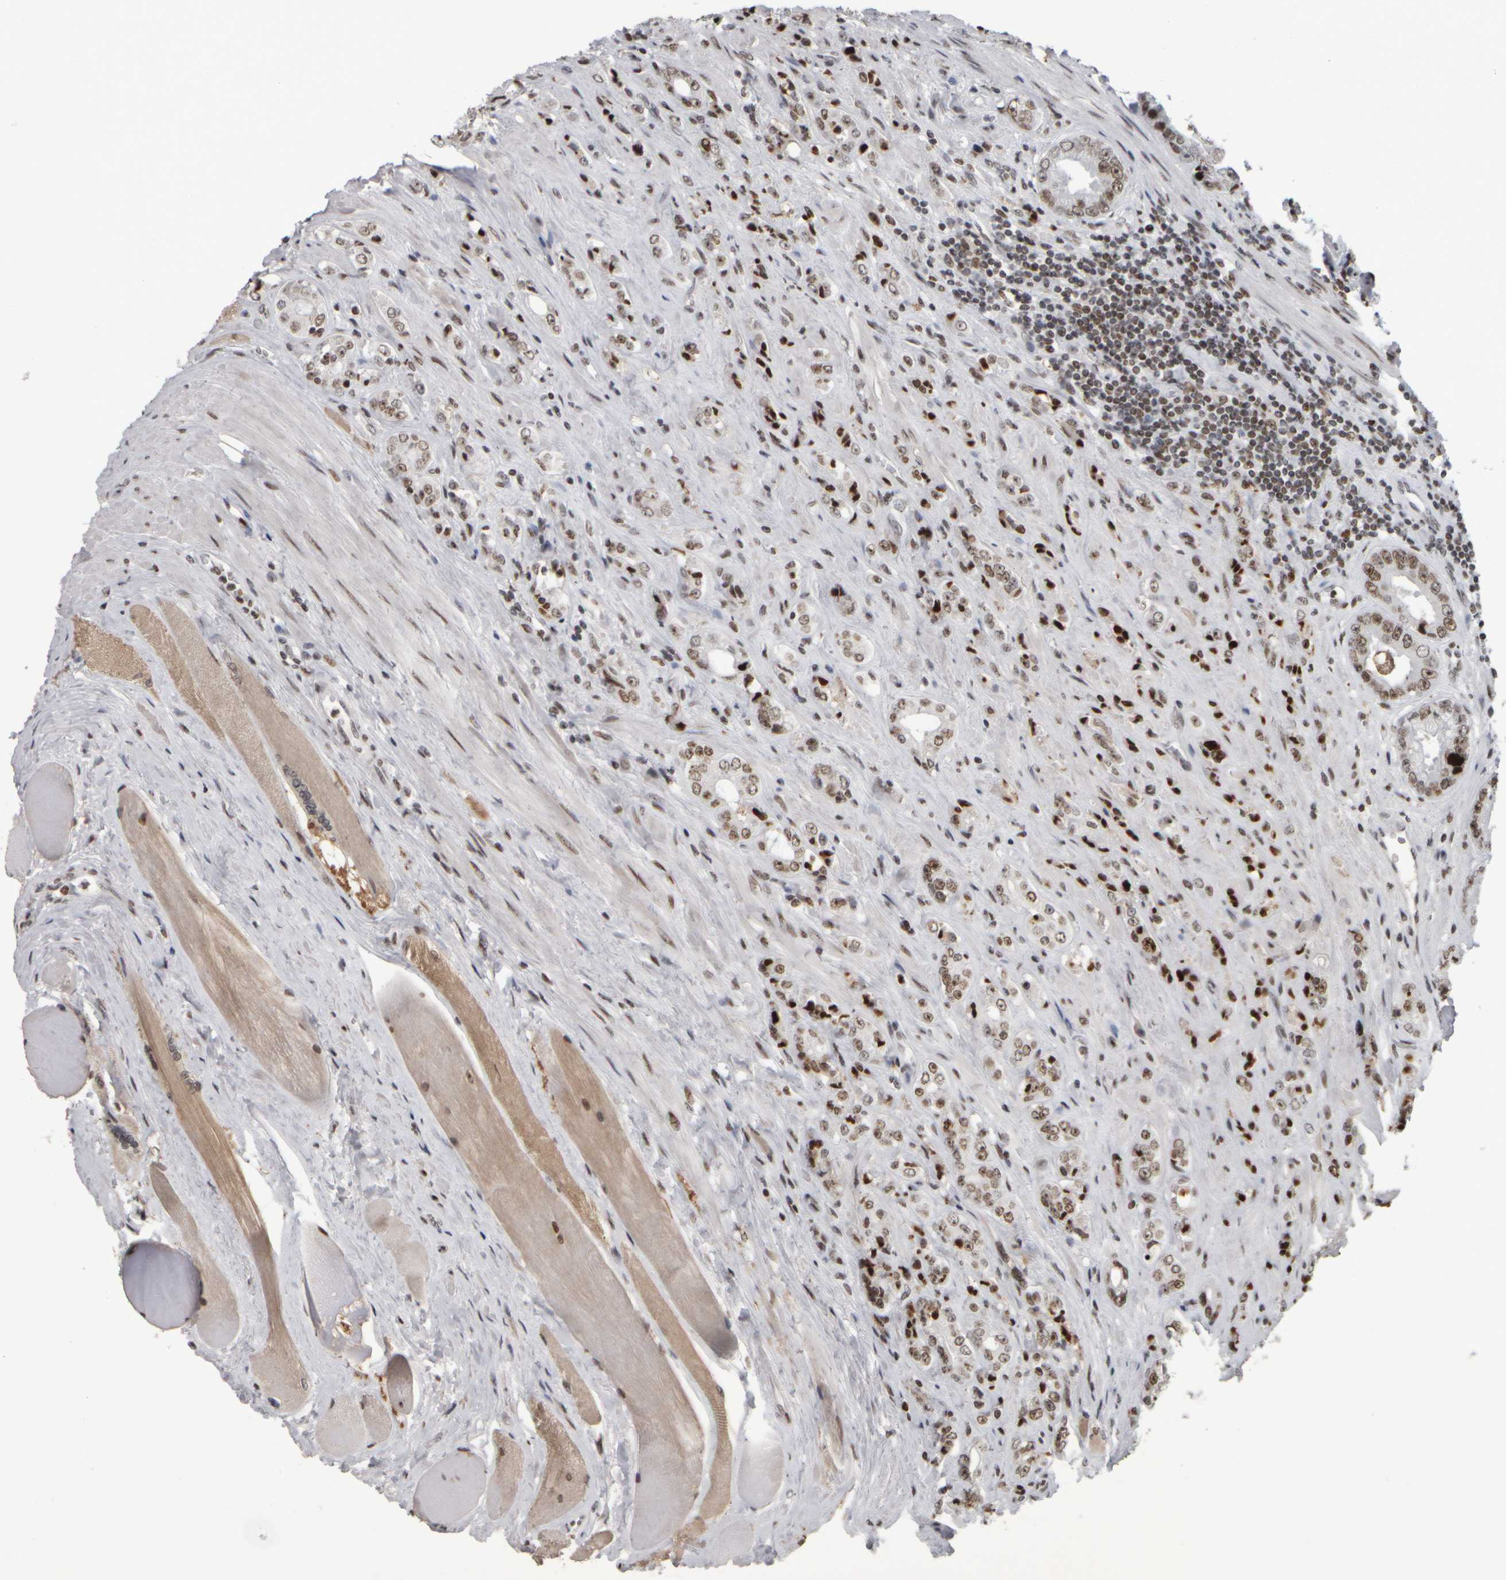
{"staining": {"intensity": "moderate", "quantity": ">75%", "location": "nuclear"}, "tissue": "prostate cancer", "cell_type": "Tumor cells", "image_type": "cancer", "snomed": [{"axis": "morphology", "description": "Adenocarcinoma, High grade"}, {"axis": "topography", "description": "Prostate"}], "caption": "A histopathology image of human prostate high-grade adenocarcinoma stained for a protein reveals moderate nuclear brown staining in tumor cells. The protein is shown in brown color, while the nuclei are stained blue.", "gene": "TOP2B", "patient": {"sex": "male", "age": 61}}